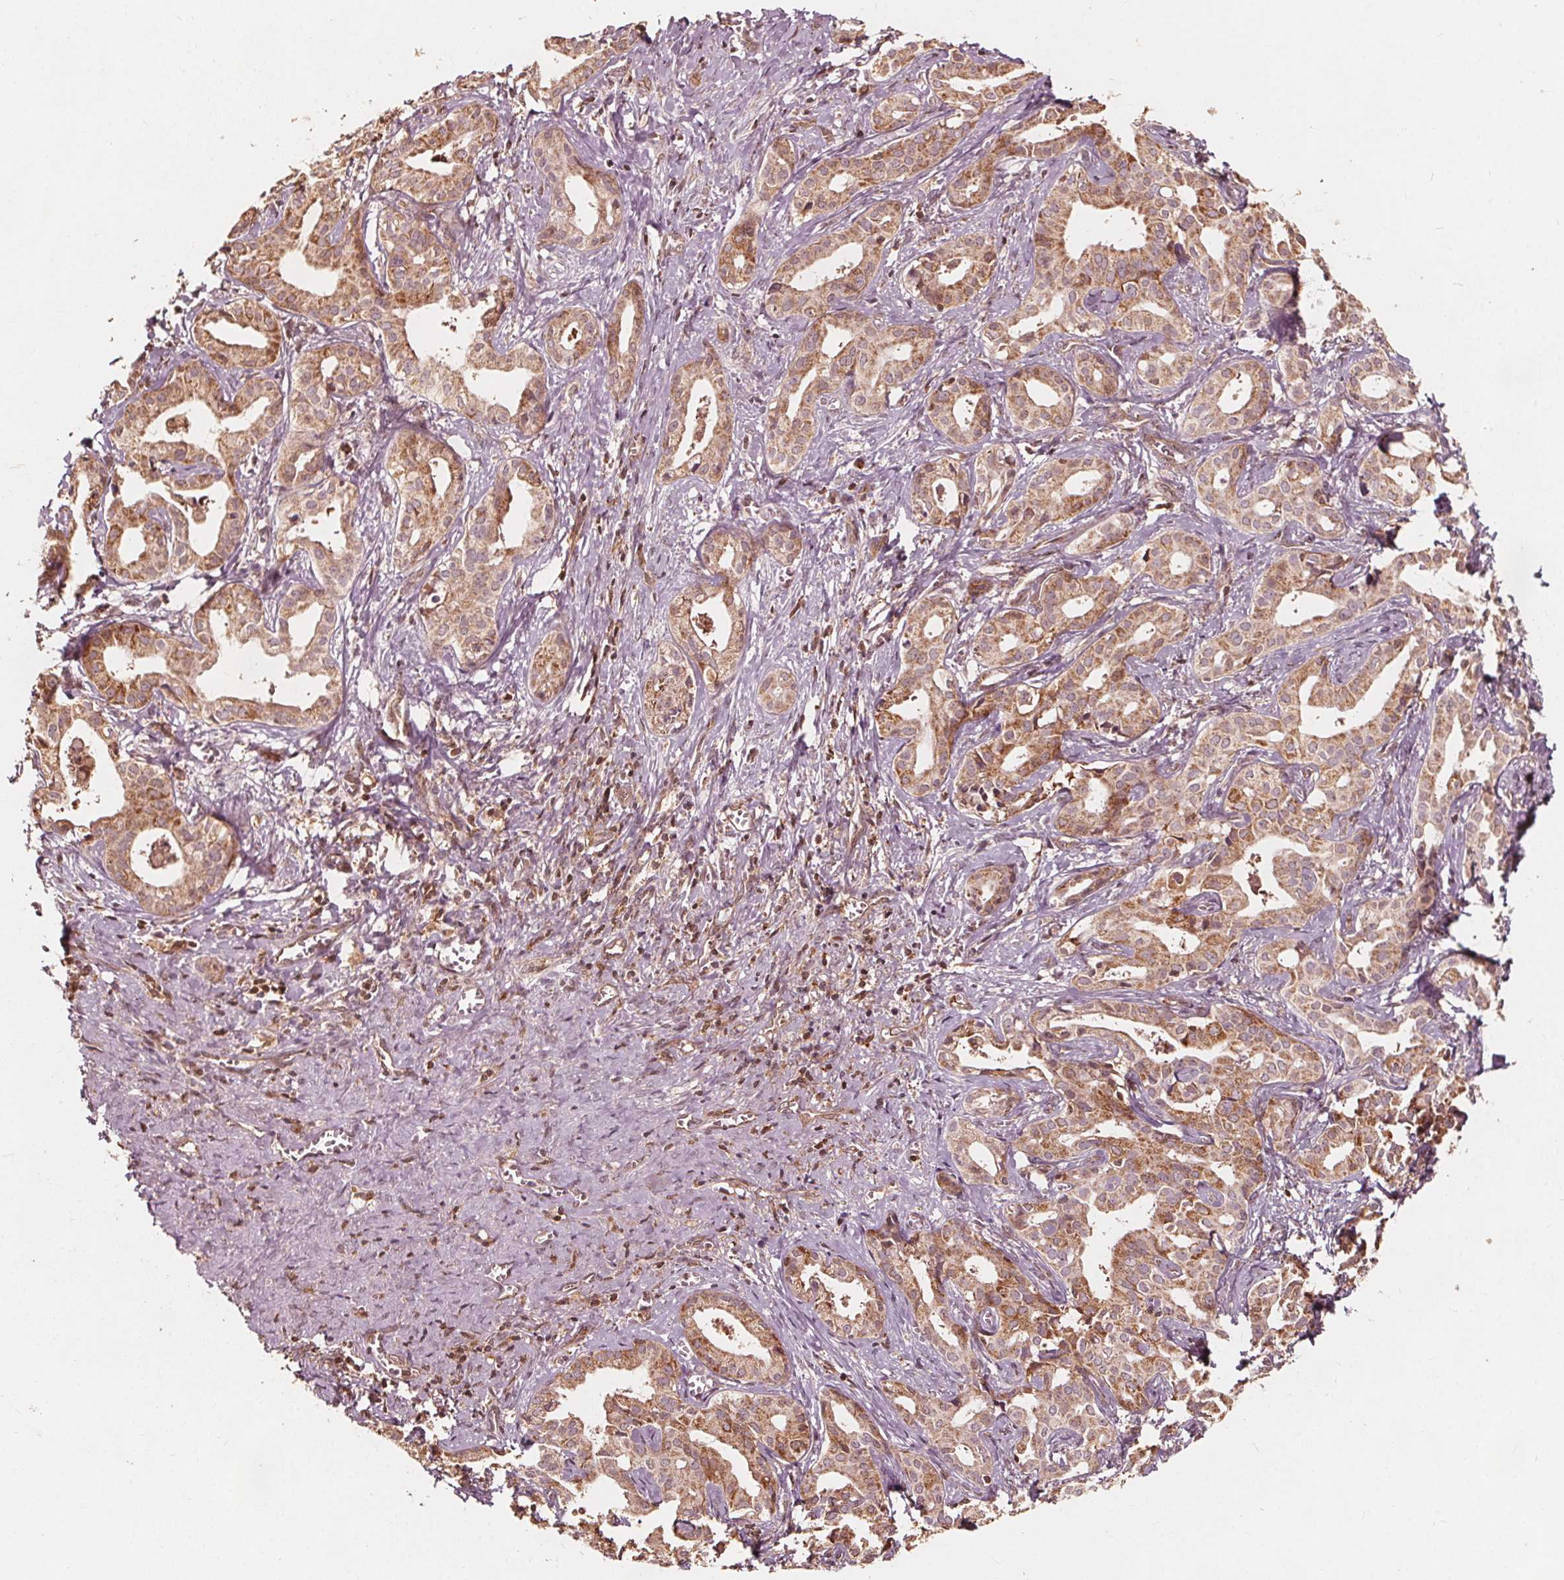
{"staining": {"intensity": "moderate", "quantity": ">75%", "location": "cytoplasmic/membranous"}, "tissue": "liver cancer", "cell_type": "Tumor cells", "image_type": "cancer", "snomed": [{"axis": "morphology", "description": "Cholangiocarcinoma"}, {"axis": "topography", "description": "Liver"}], "caption": "Moderate cytoplasmic/membranous protein expression is seen in approximately >75% of tumor cells in cholangiocarcinoma (liver).", "gene": "AIP", "patient": {"sex": "female", "age": 65}}